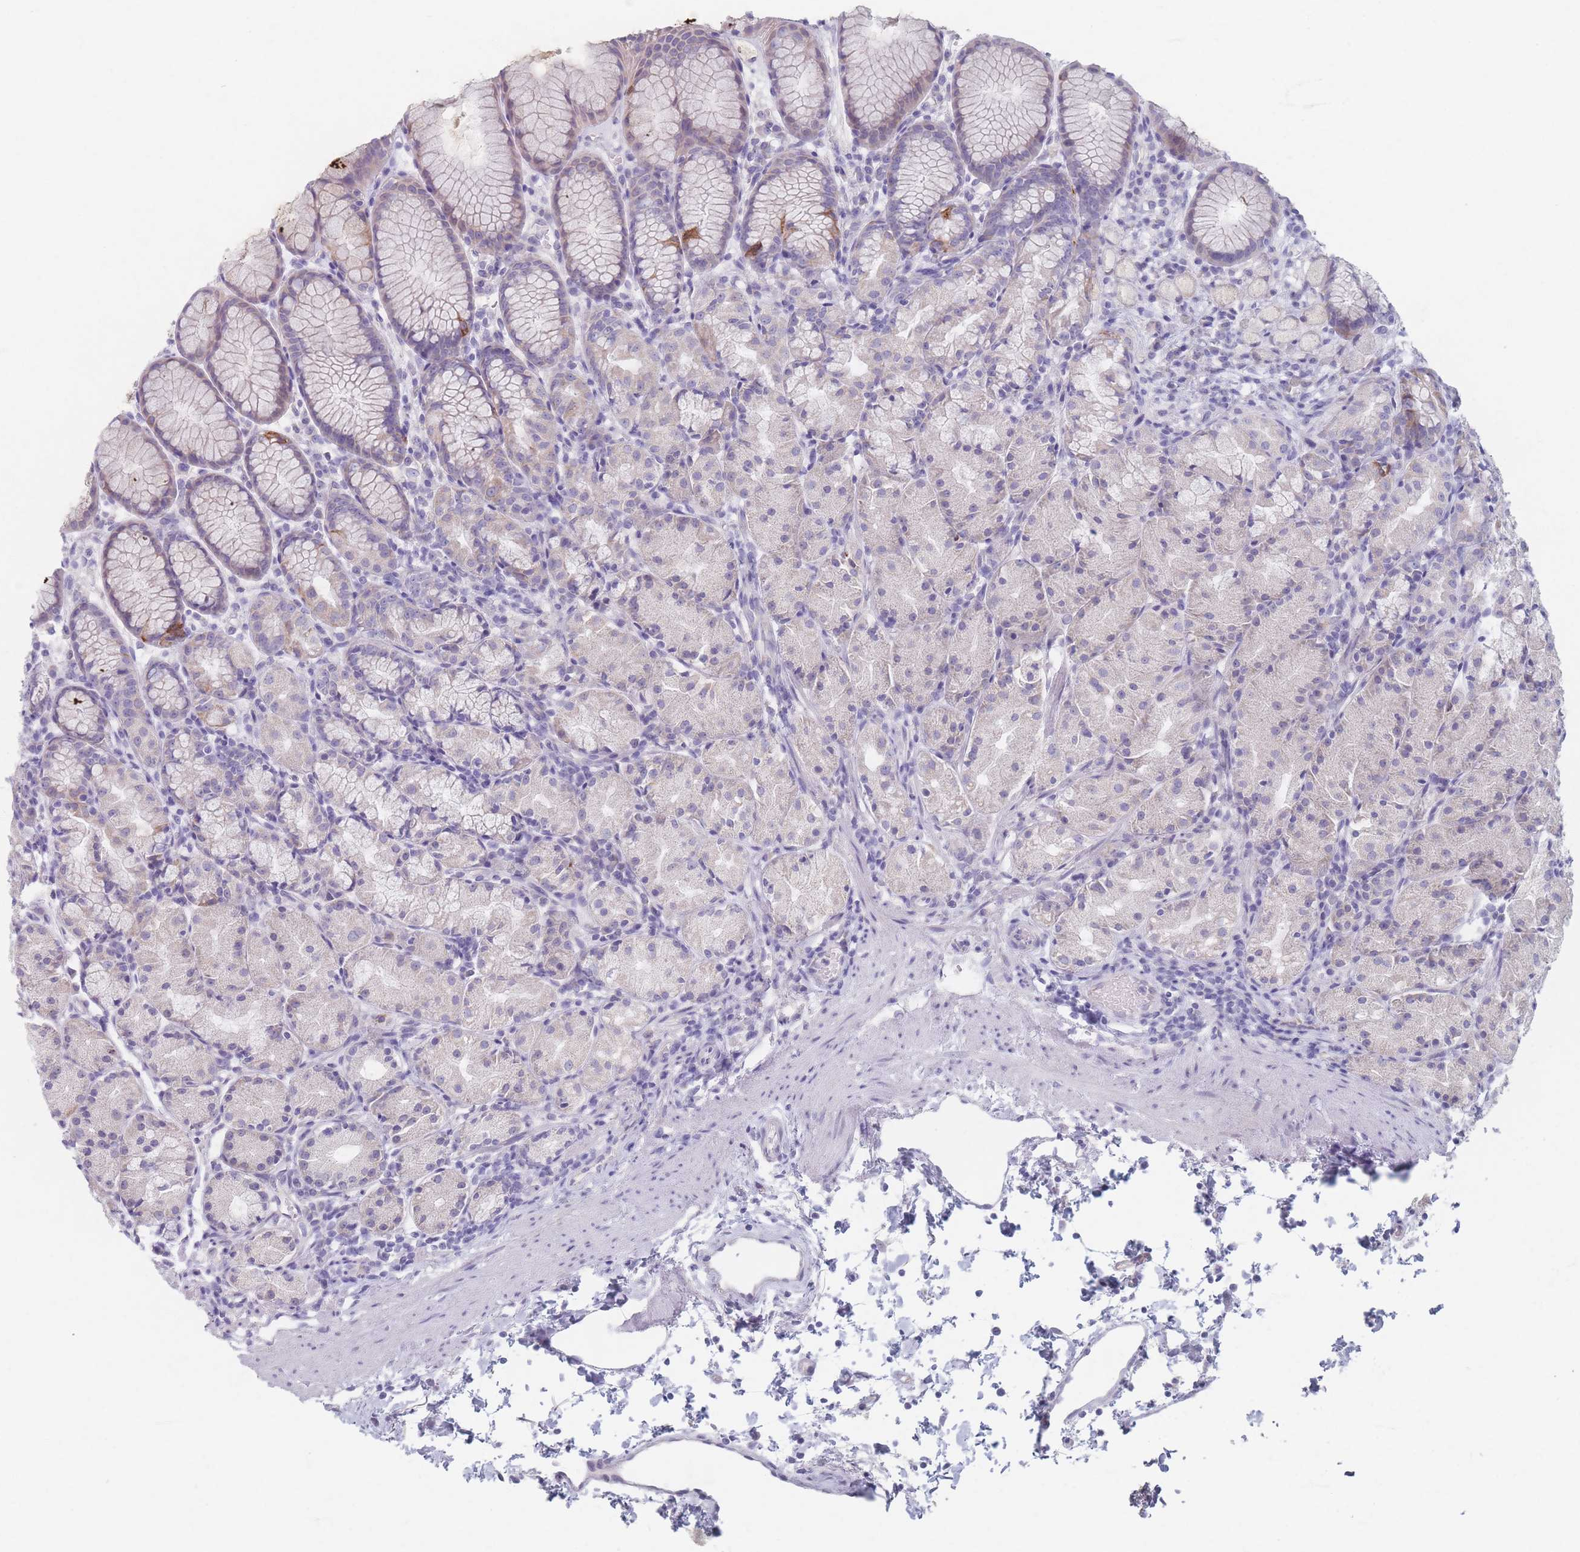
{"staining": {"intensity": "negative", "quantity": "none", "location": "none"}, "tissue": "stomach", "cell_type": "Glandular cells", "image_type": "normal", "snomed": [{"axis": "morphology", "description": "Normal tissue, NOS"}, {"axis": "topography", "description": "Stomach, upper"}], "caption": "High power microscopy histopathology image of an immunohistochemistry (IHC) histopathology image of benign stomach, revealing no significant positivity in glandular cells. (DAB immunohistochemistry (IHC), high magnification).", "gene": "PIGM", "patient": {"sex": "male", "age": 47}}